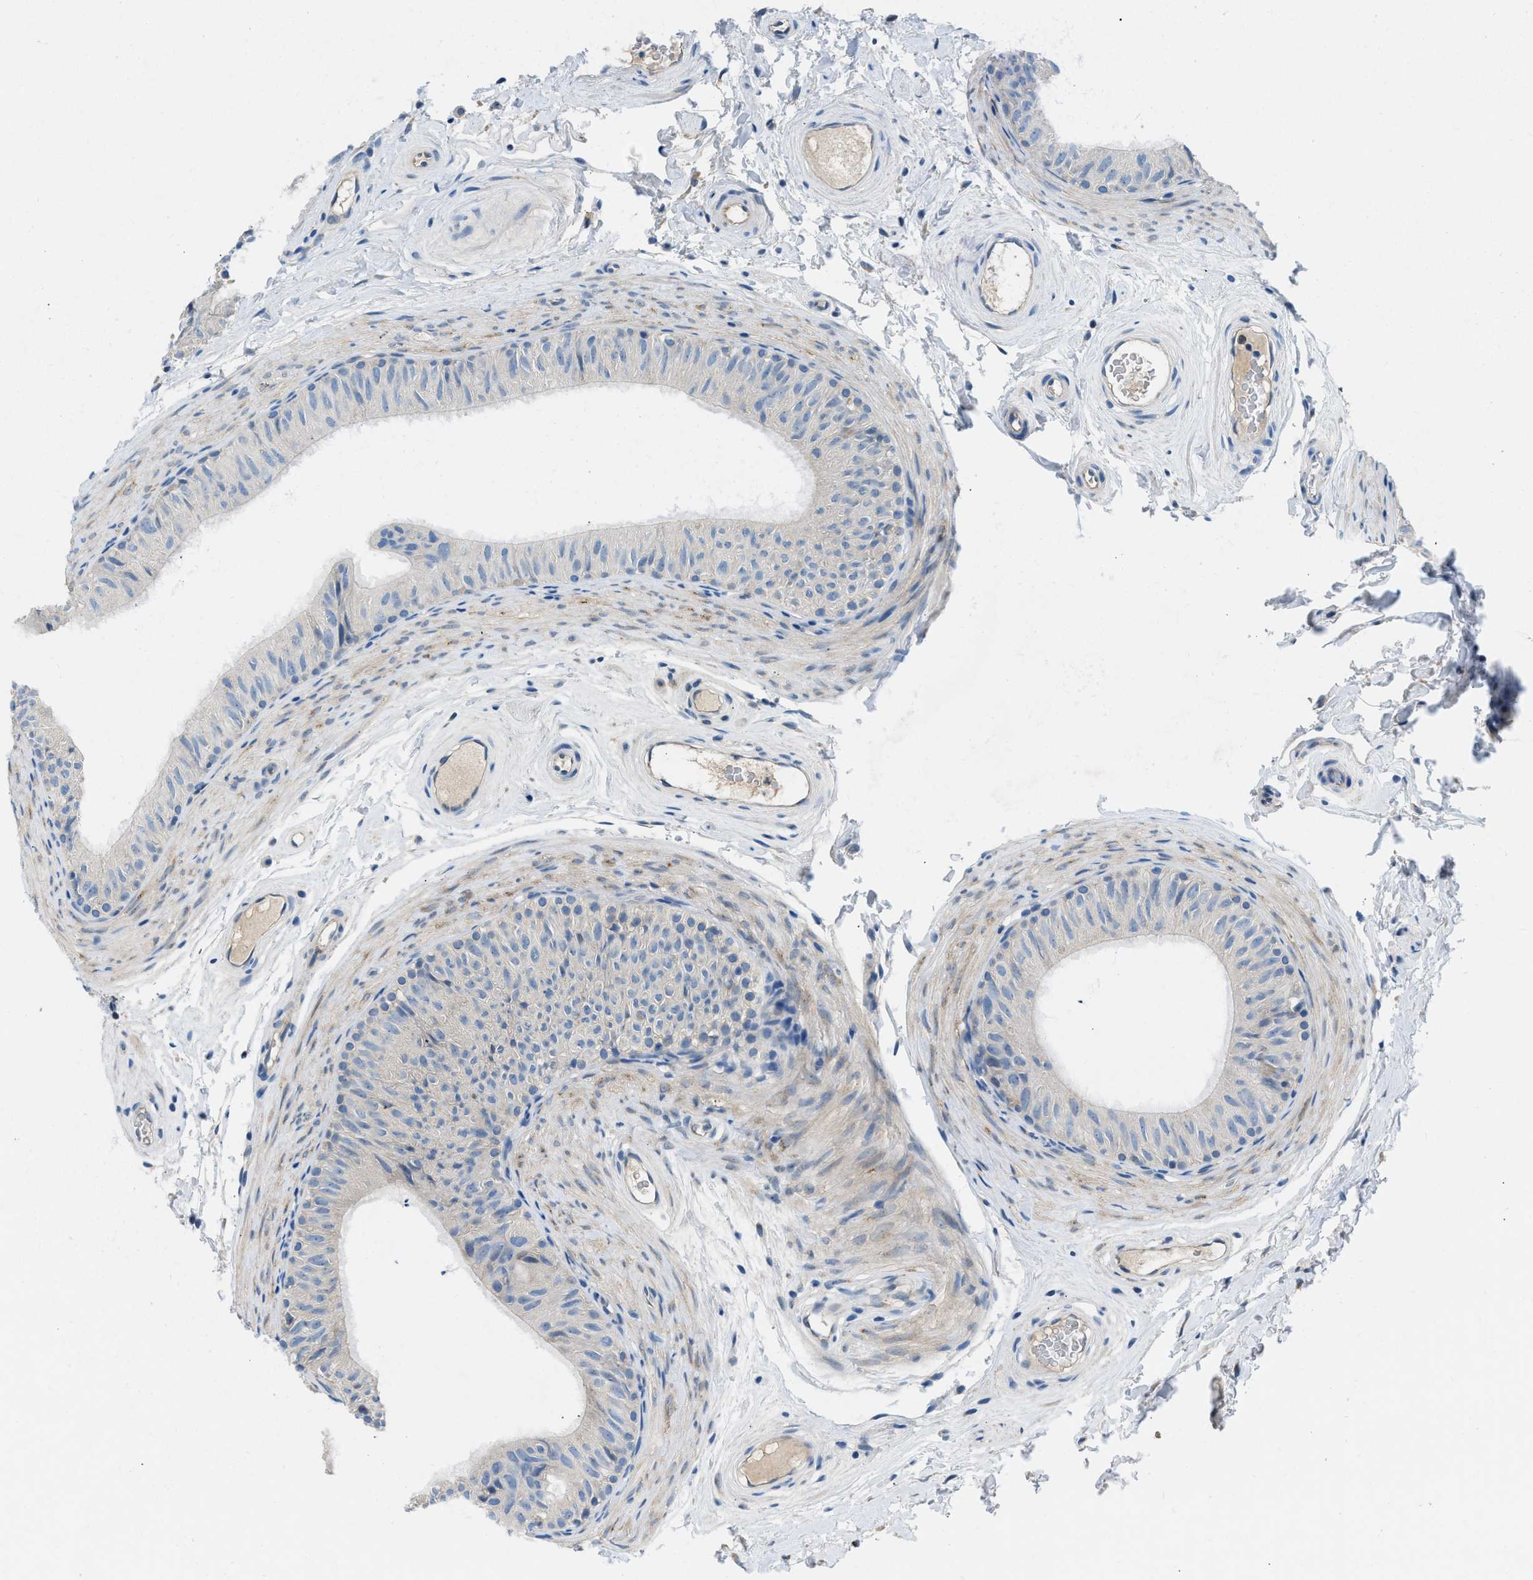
{"staining": {"intensity": "moderate", "quantity": "<25%", "location": "cytoplasmic/membranous"}, "tissue": "epididymis", "cell_type": "Glandular cells", "image_type": "normal", "snomed": [{"axis": "morphology", "description": "Normal tissue, NOS"}, {"axis": "topography", "description": "Epididymis"}], "caption": "Immunohistochemical staining of unremarkable human epididymis reveals <25% levels of moderate cytoplasmic/membranous protein positivity in about <25% of glandular cells. (Brightfield microscopy of DAB IHC at high magnification).", "gene": "BNC2", "patient": {"sex": "male", "age": 34}}